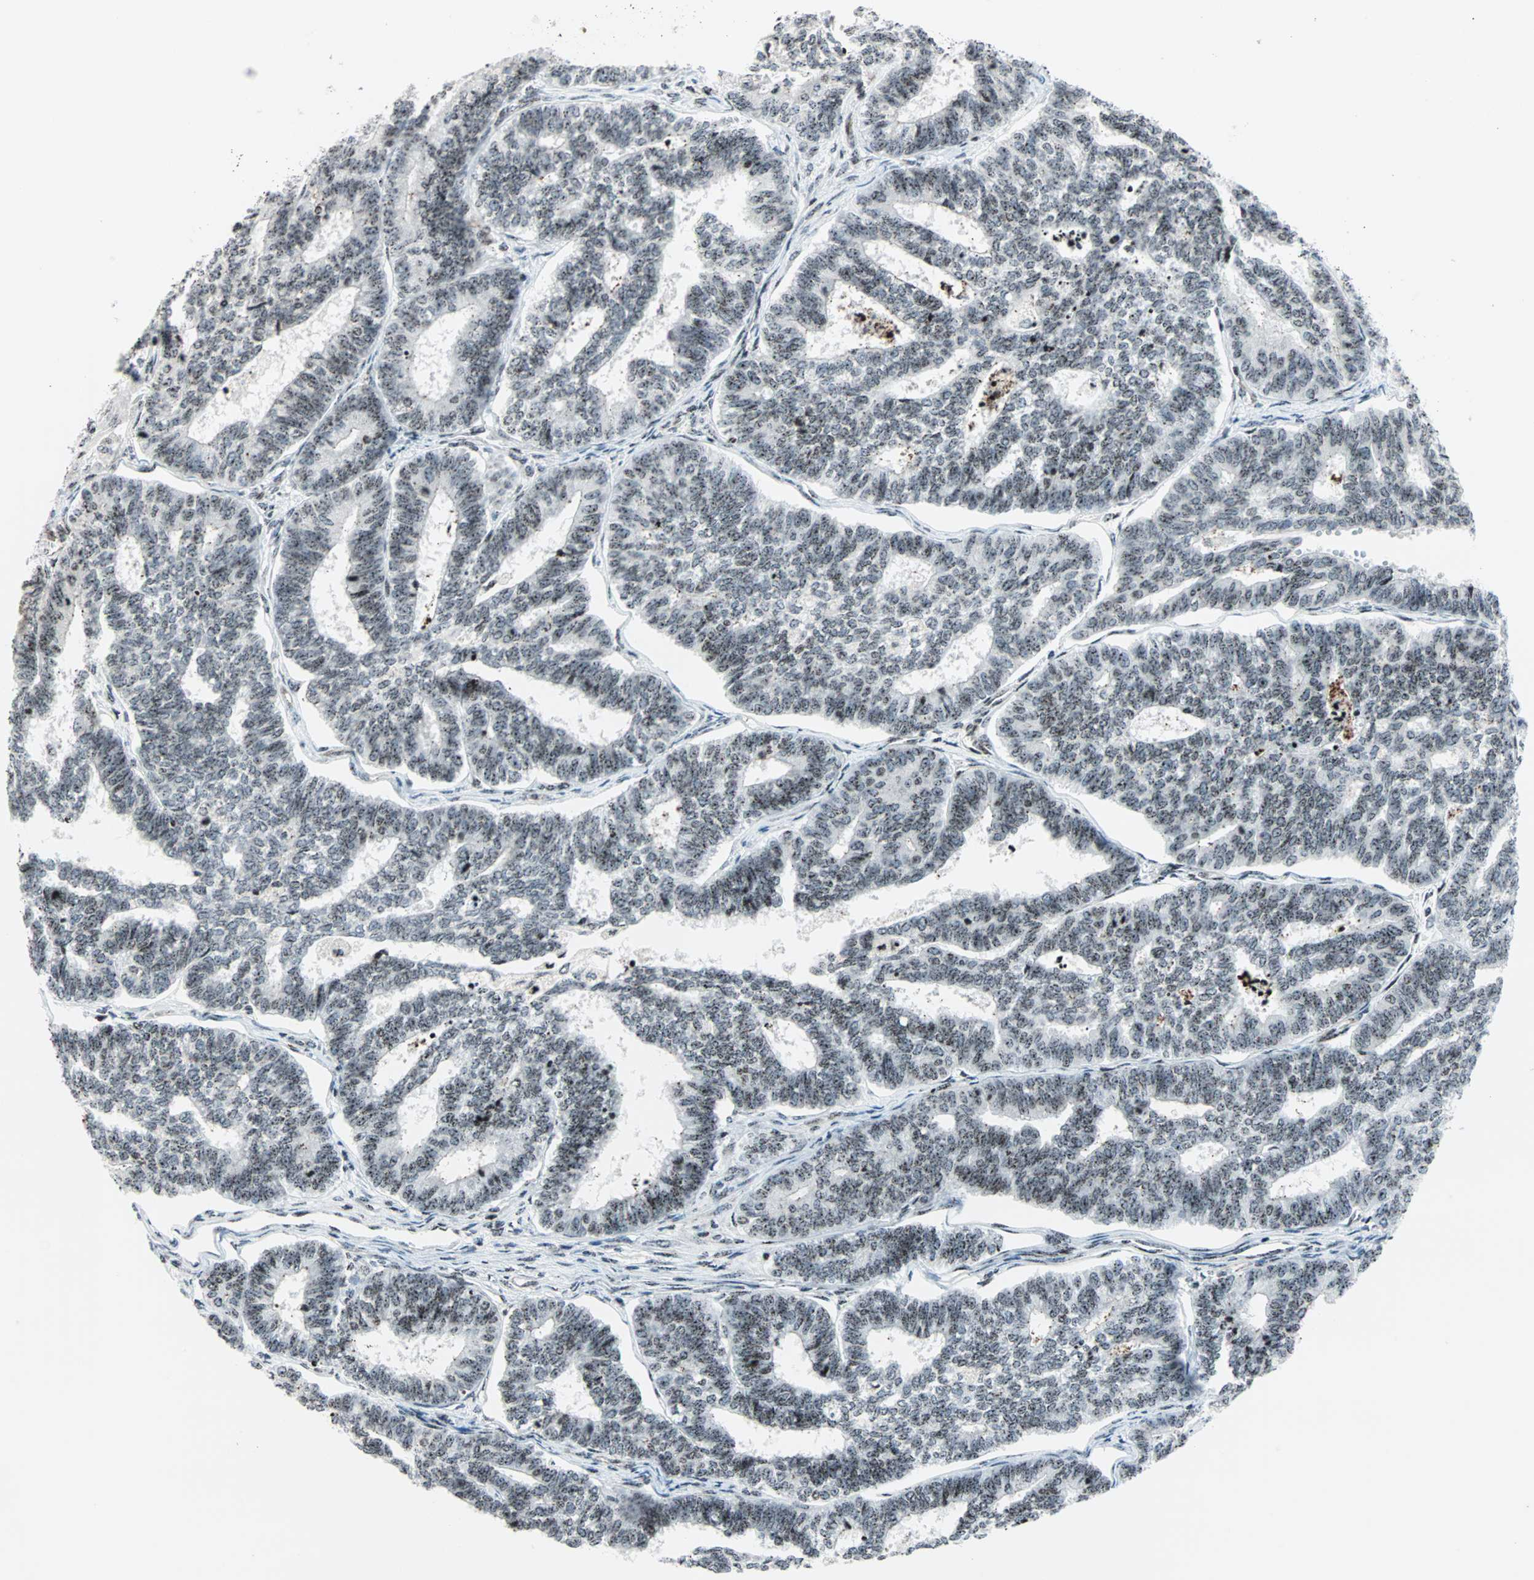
{"staining": {"intensity": "moderate", "quantity": ">75%", "location": "nuclear"}, "tissue": "endometrial cancer", "cell_type": "Tumor cells", "image_type": "cancer", "snomed": [{"axis": "morphology", "description": "Adenocarcinoma, NOS"}, {"axis": "topography", "description": "Endometrium"}], "caption": "The image exhibits staining of endometrial cancer, revealing moderate nuclear protein positivity (brown color) within tumor cells.", "gene": "CENPA", "patient": {"sex": "female", "age": 70}}